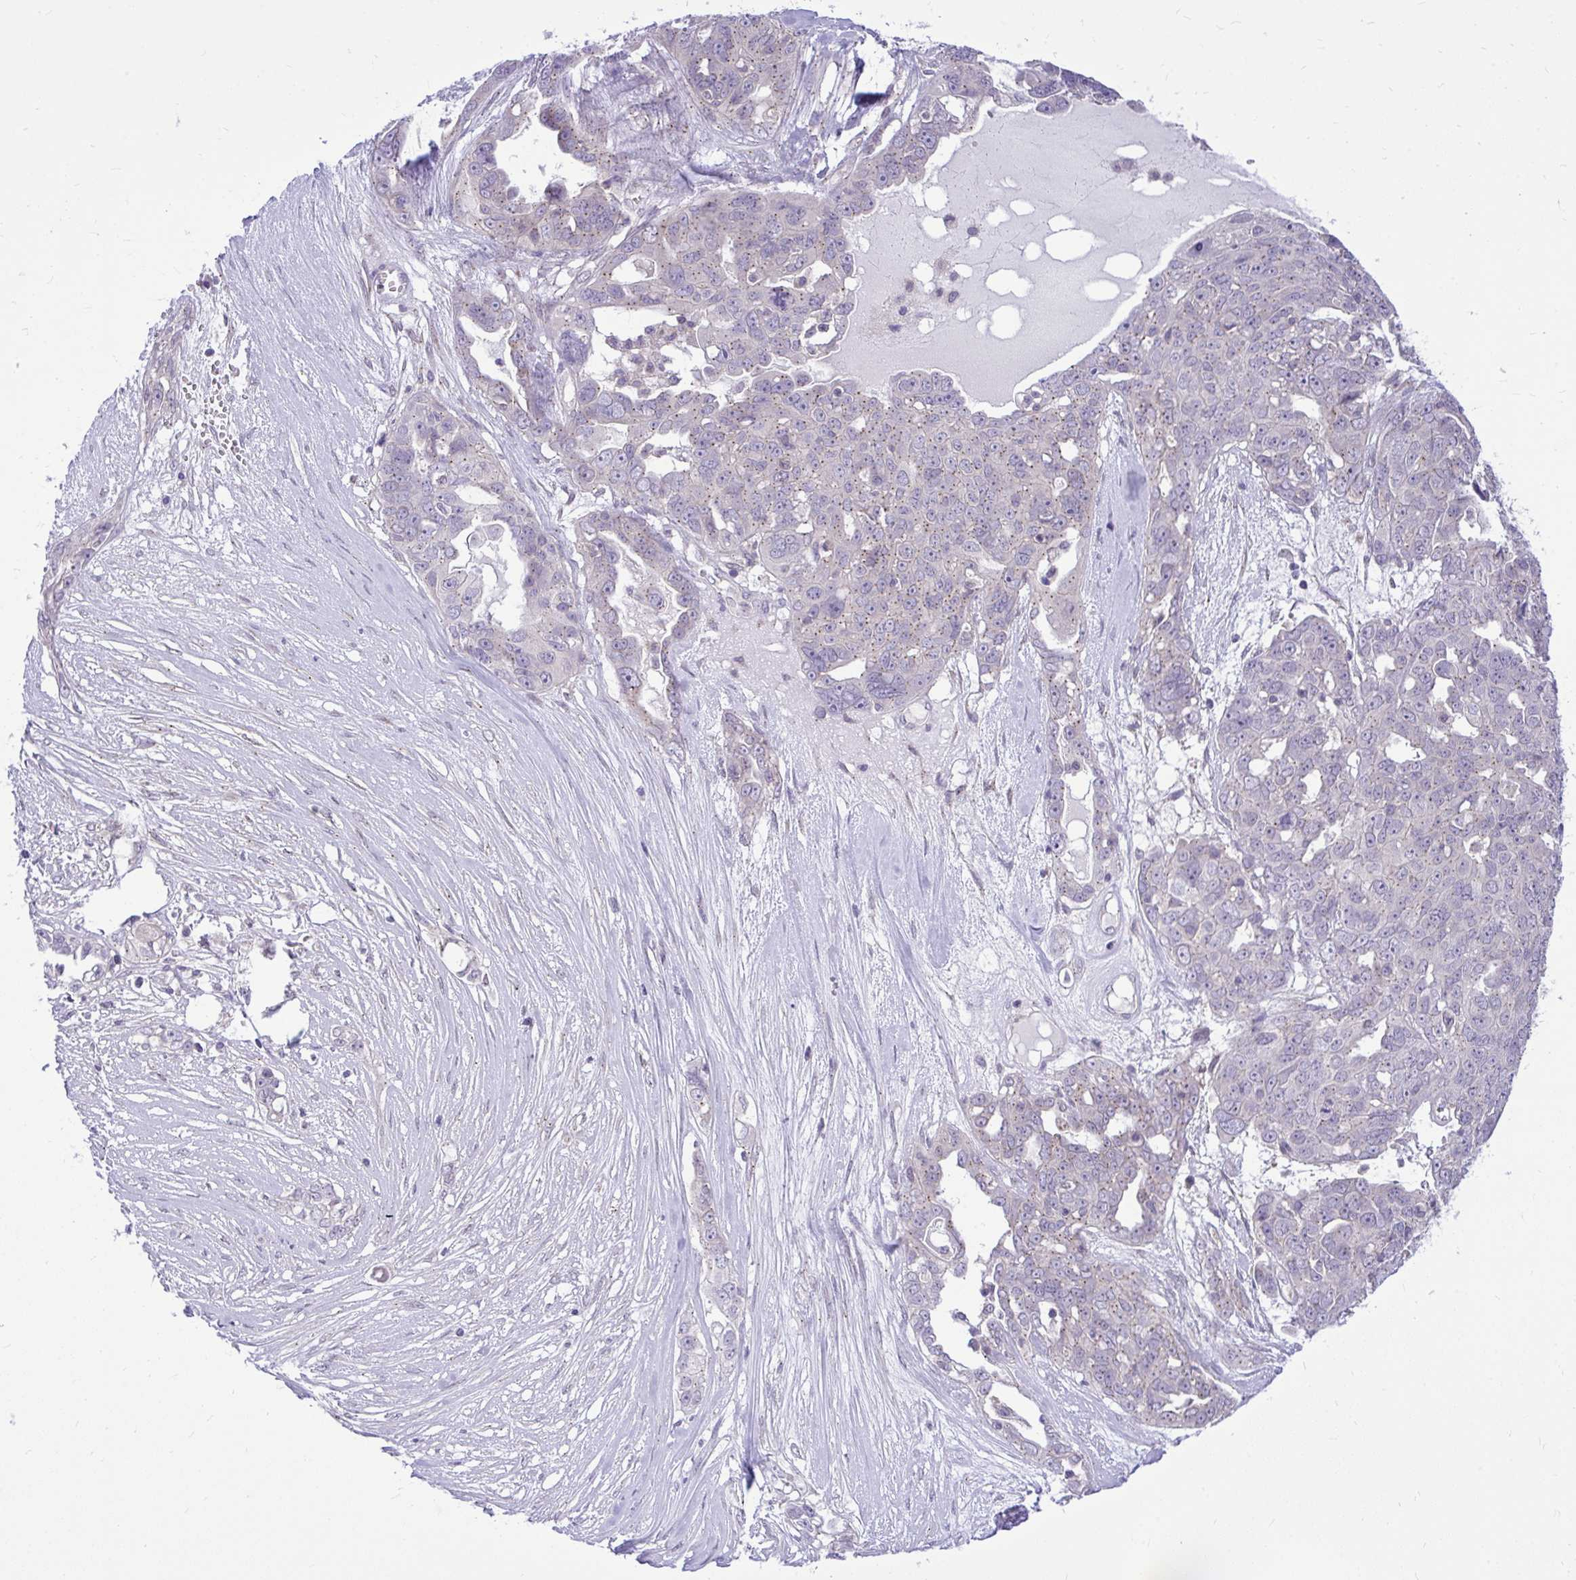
{"staining": {"intensity": "weak", "quantity": "25%-75%", "location": "cytoplasmic/membranous"}, "tissue": "ovarian cancer", "cell_type": "Tumor cells", "image_type": "cancer", "snomed": [{"axis": "morphology", "description": "Carcinoma, endometroid"}, {"axis": "topography", "description": "Ovary"}], "caption": "An immunohistochemistry (IHC) micrograph of tumor tissue is shown. Protein staining in brown shows weak cytoplasmic/membranous positivity in ovarian cancer (endometroid carcinoma) within tumor cells.", "gene": "CEACAM18", "patient": {"sex": "female", "age": 70}}